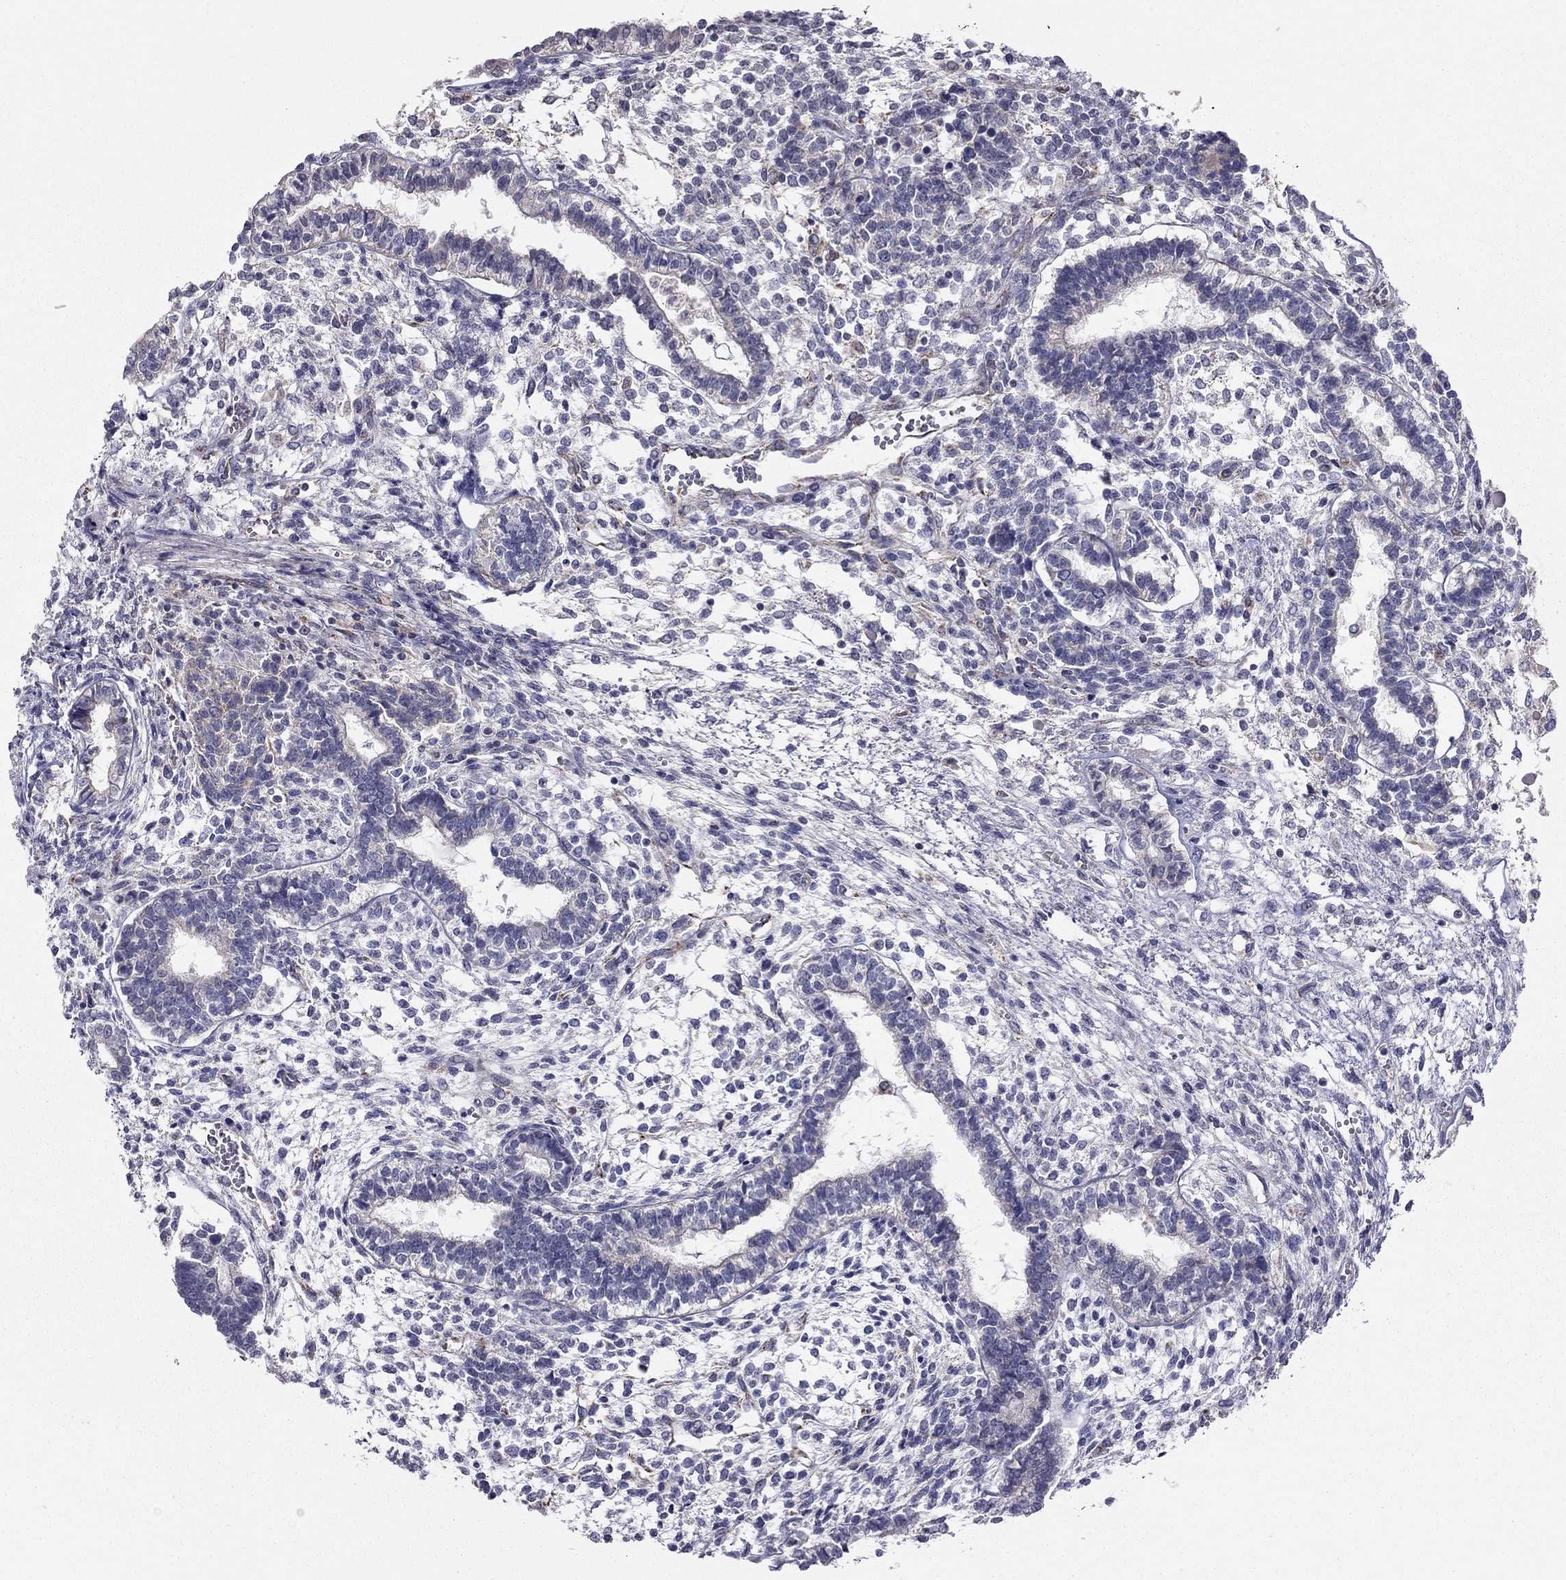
{"staining": {"intensity": "negative", "quantity": "none", "location": "none"}, "tissue": "testis cancer", "cell_type": "Tumor cells", "image_type": "cancer", "snomed": [{"axis": "morphology", "description": "Carcinoma, Embryonal, NOS"}, {"axis": "topography", "description": "Testis"}], "caption": "IHC image of neoplastic tissue: human embryonal carcinoma (testis) stained with DAB reveals no significant protein expression in tumor cells. The staining was performed using DAB (3,3'-diaminobenzidine) to visualize the protein expression in brown, while the nuclei were stained in blue with hematoxylin (Magnification: 20x).", "gene": "LRIT3", "patient": {"sex": "male", "age": 37}}